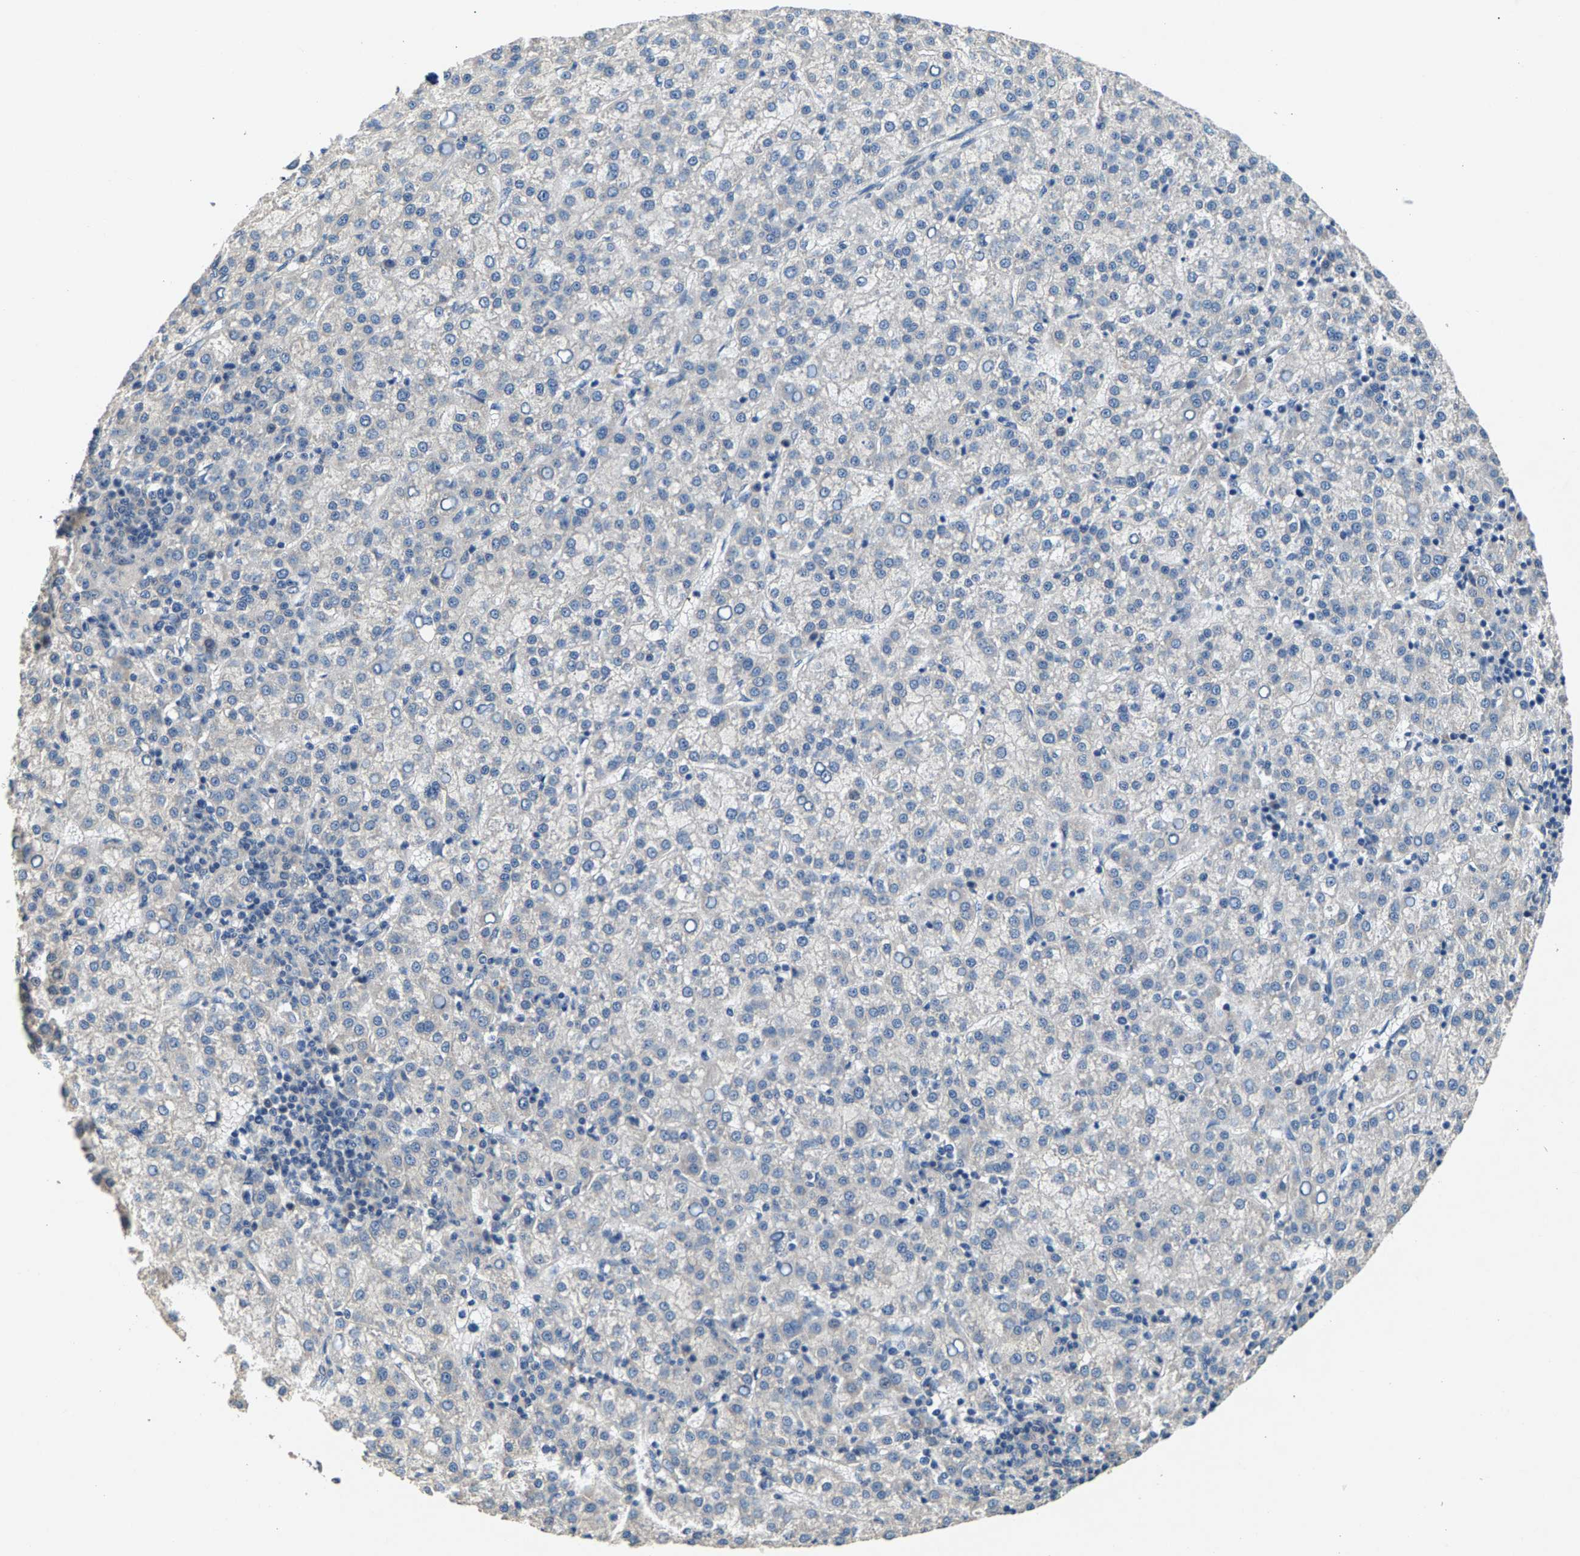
{"staining": {"intensity": "negative", "quantity": "none", "location": "none"}, "tissue": "liver cancer", "cell_type": "Tumor cells", "image_type": "cancer", "snomed": [{"axis": "morphology", "description": "Carcinoma, Hepatocellular, NOS"}, {"axis": "topography", "description": "Liver"}], "caption": "High power microscopy histopathology image of an IHC image of liver cancer (hepatocellular carcinoma), revealing no significant staining in tumor cells.", "gene": "NT5C", "patient": {"sex": "female", "age": 58}}